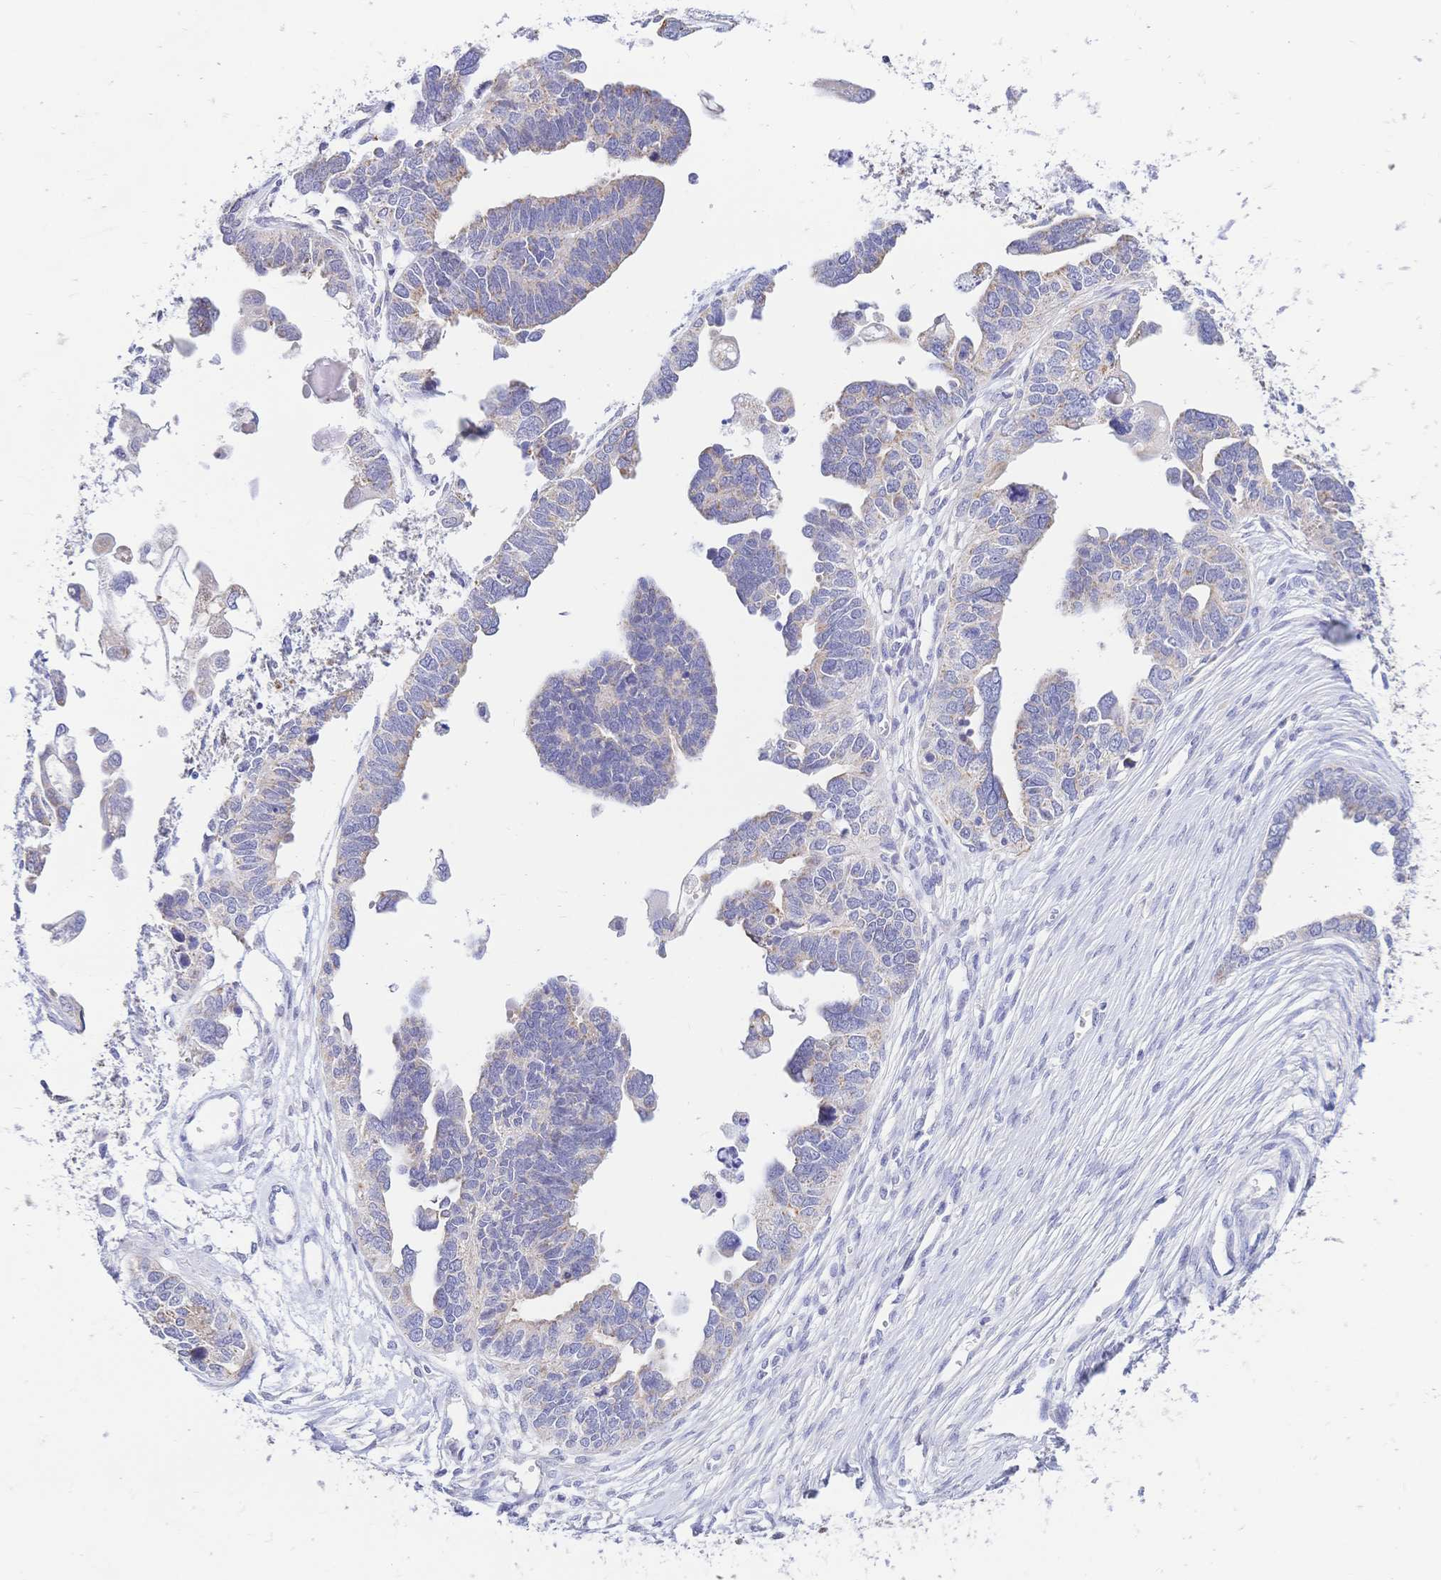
{"staining": {"intensity": "weak", "quantity": "<25%", "location": "cytoplasmic/membranous"}, "tissue": "ovarian cancer", "cell_type": "Tumor cells", "image_type": "cancer", "snomed": [{"axis": "morphology", "description": "Cystadenocarcinoma, serous, NOS"}, {"axis": "topography", "description": "Ovary"}], "caption": "This is a histopathology image of IHC staining of ovarian cancer, which shows no staining in tumor cells.", "gene": "CLEC18B", "patient": {"sex": "female", "age": 51}}